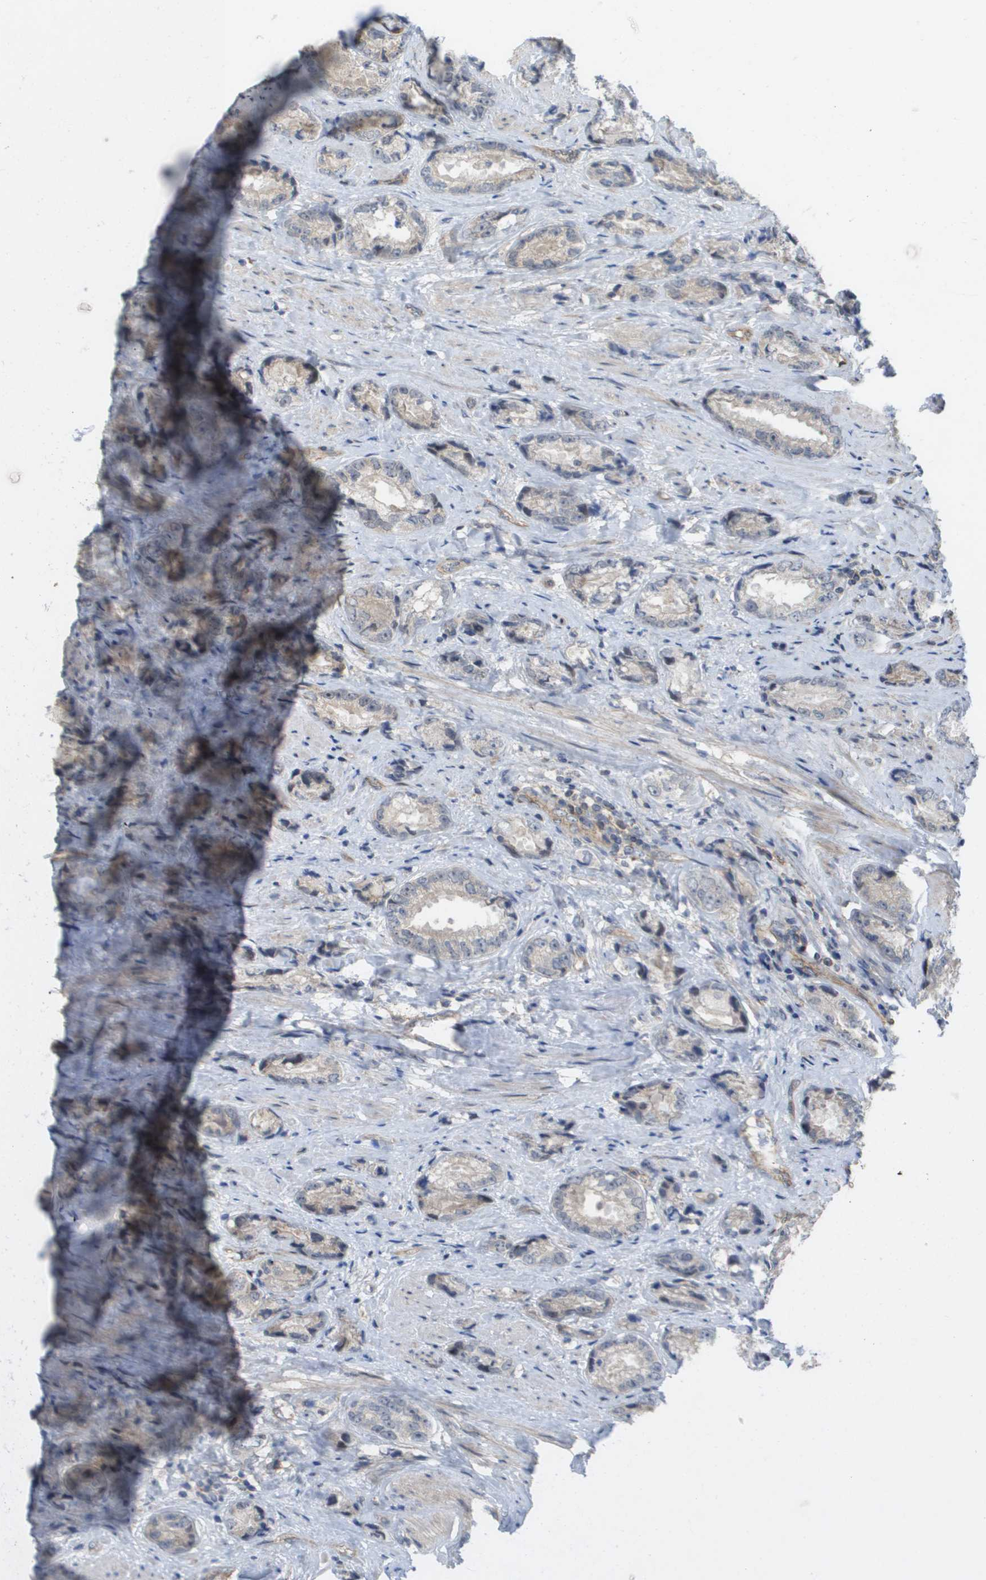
{"staining": {"intensity": "negative", "quantity": "none", "location": "none"}, "tissue": "prostate cancer", "cell_type": "Tumor cells", "image_type": "cancer", "snomed": [{"axis": "morphology", "description": "Adenocarcinoma, High grade"}, {"axis": "topography", "description": "Prostate"}], "caption": "Tumor cells show no significant expression in prostate cancer.", "gene": "MTARC2", "patient": {"sex": "male", "age": 61}}